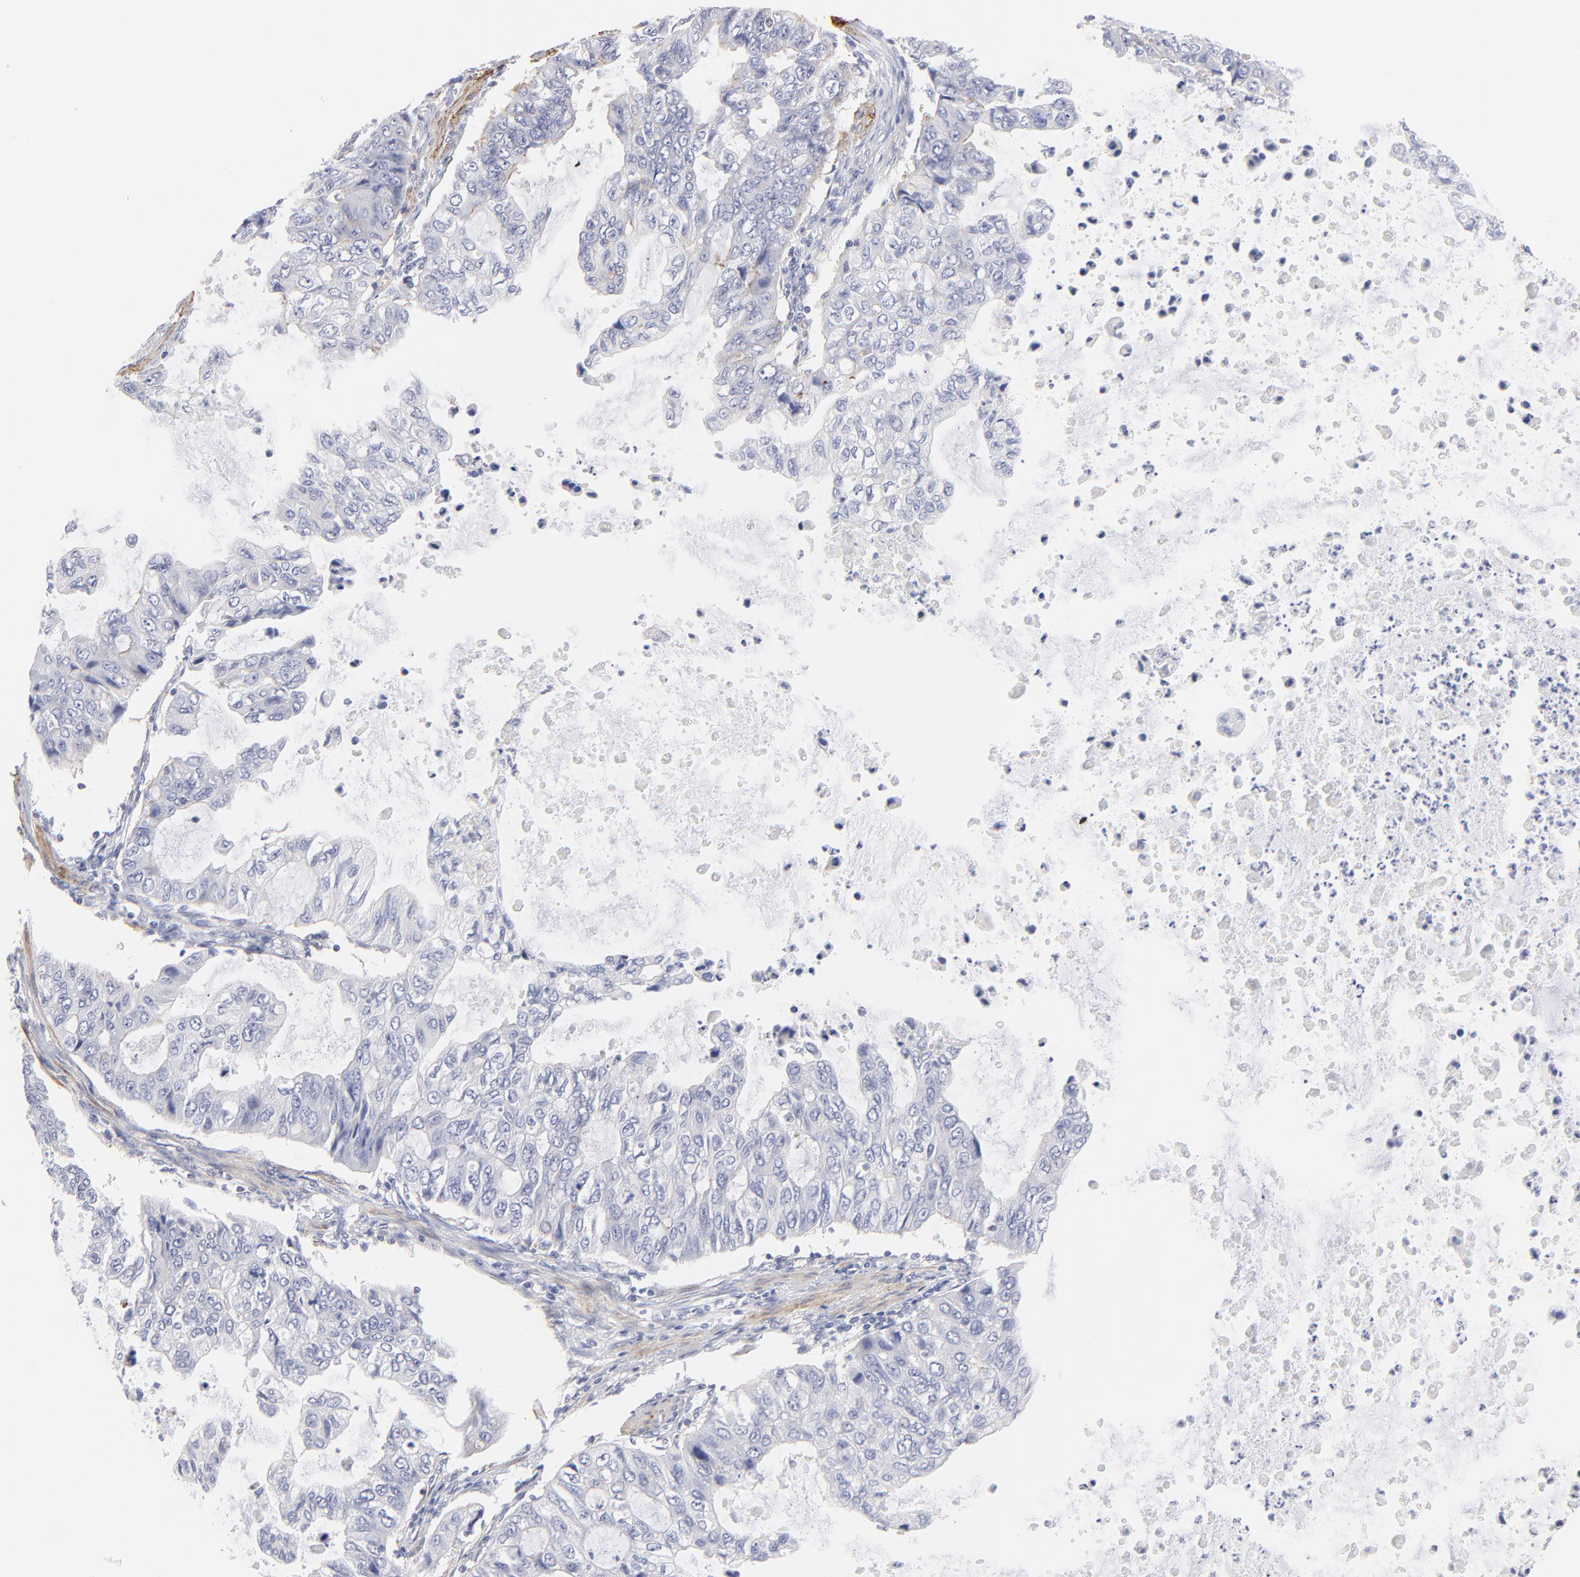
{"staining": {"intensity": "negative", "quantity": "none", "location": "none"}, "tissue": "stomach cancer", "cell_type": "Tumor cells", "image_type": "cancer", "snomed": [{"axis": "morphology", "description": "Adenocarcinoma, NOS"}, {"axis": "topography", "description": "Stomach, upper"}], "caption": "IHC of stomach cancer shows no expression in tumor cells.", "gene": "ACTA2", "patient": {"sex": "female", "age": 52}}